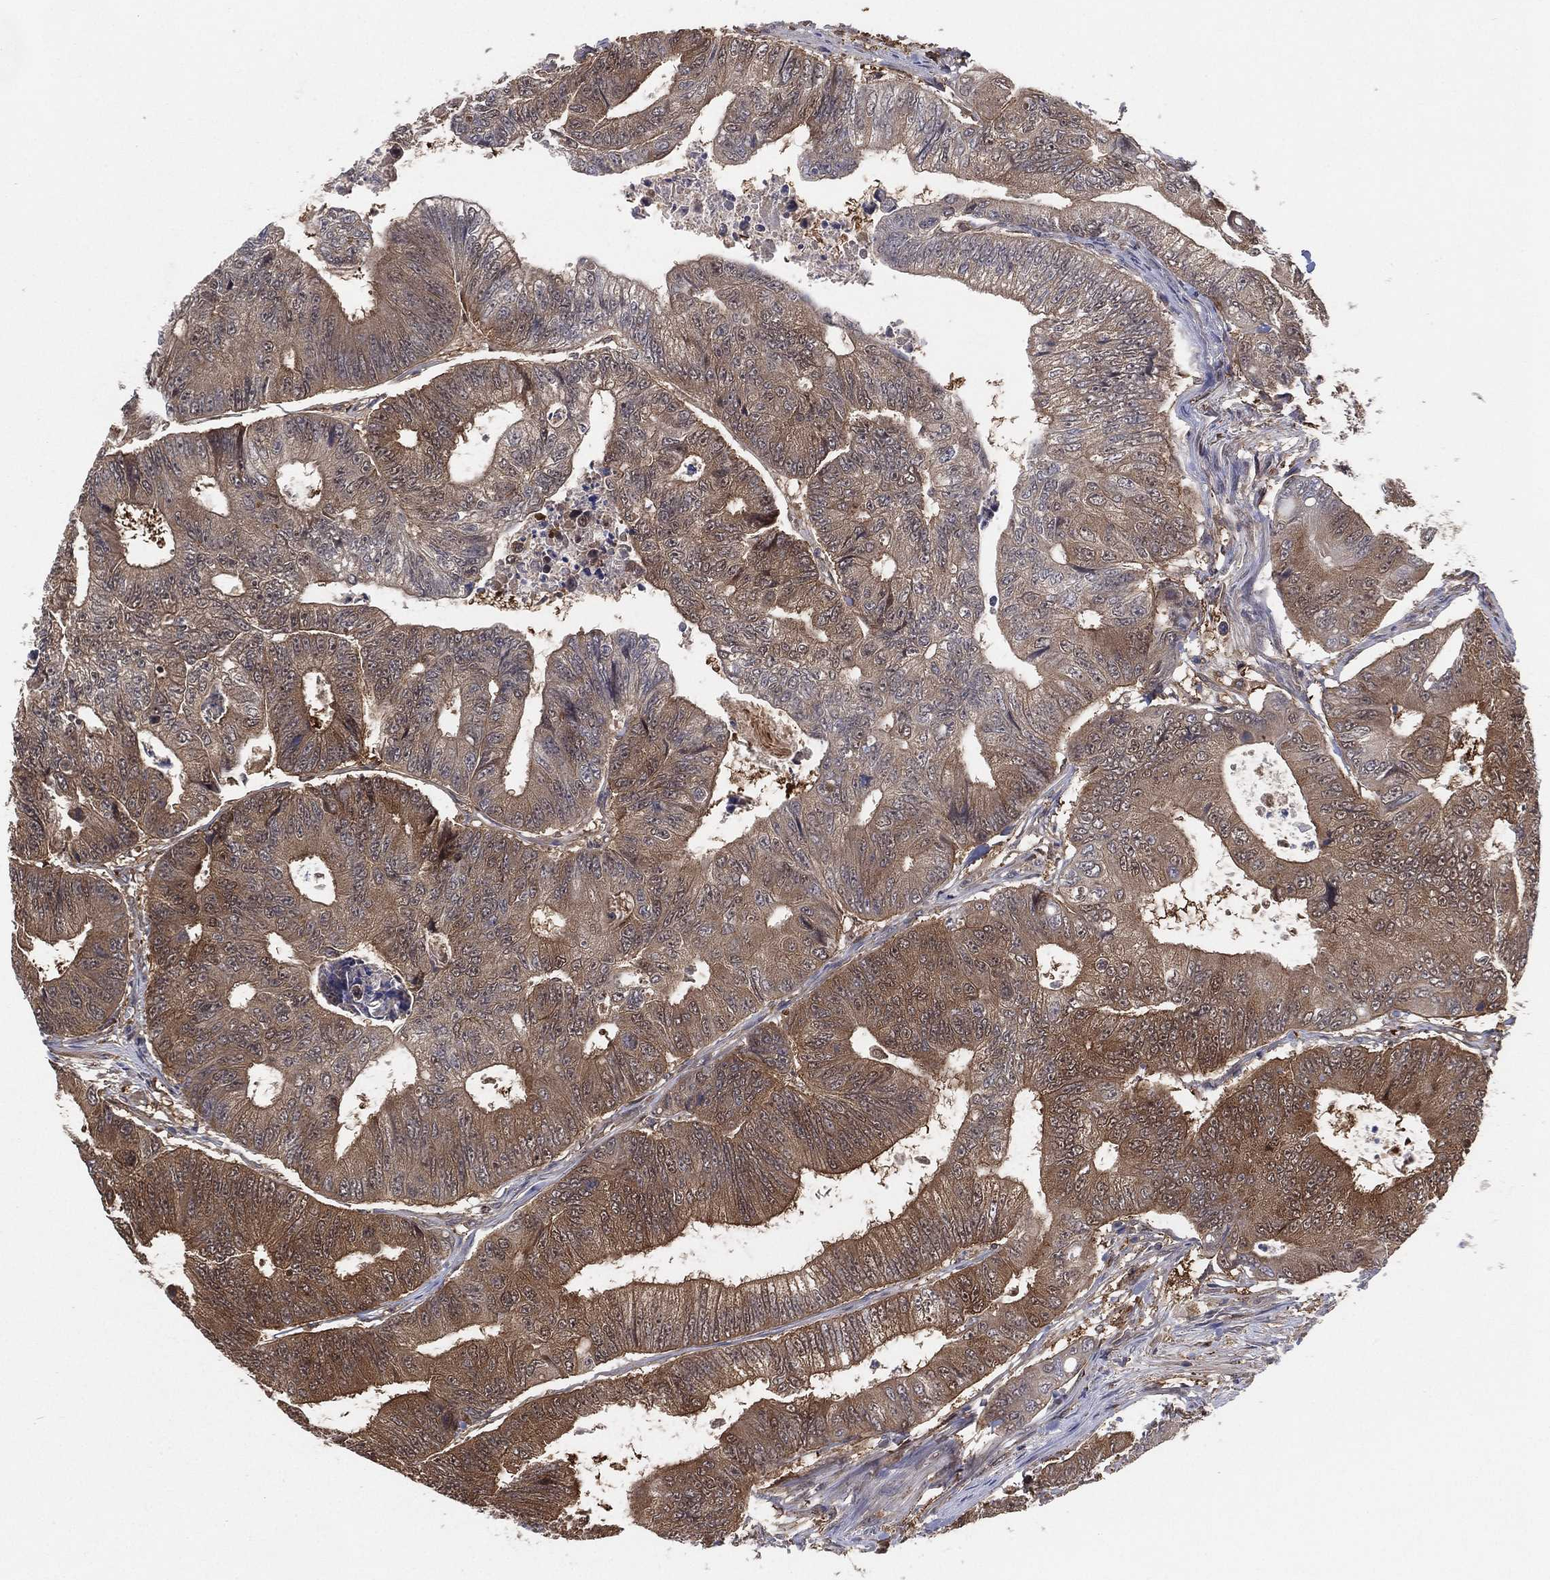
{"staining": {"intensity": "moderate", "quantity": "25%-75%", "location": "cytoplasmic/membranous"}, "tissue": "colorectal cancer", "cell_type": "Tumor cells", "image_type": "cancer", "snomed": [{"axis": "morphology", "description": "Adenocarcinoma, NOS"}, {"axis": "topography", "description": "Colon"}], "caption": "Immunohistochemical staining of human adenocarcinoma (colorectal) shows moderate cytoplasmic/membranous protein staining in about 25%-75% of tumor cells. (DAB (3,3'-diaminobenzidine) = brown stain, brightfield microscopy at high magnification).", "gene": "PSMG4", "patient": {"sex": "female", "age": 48}}